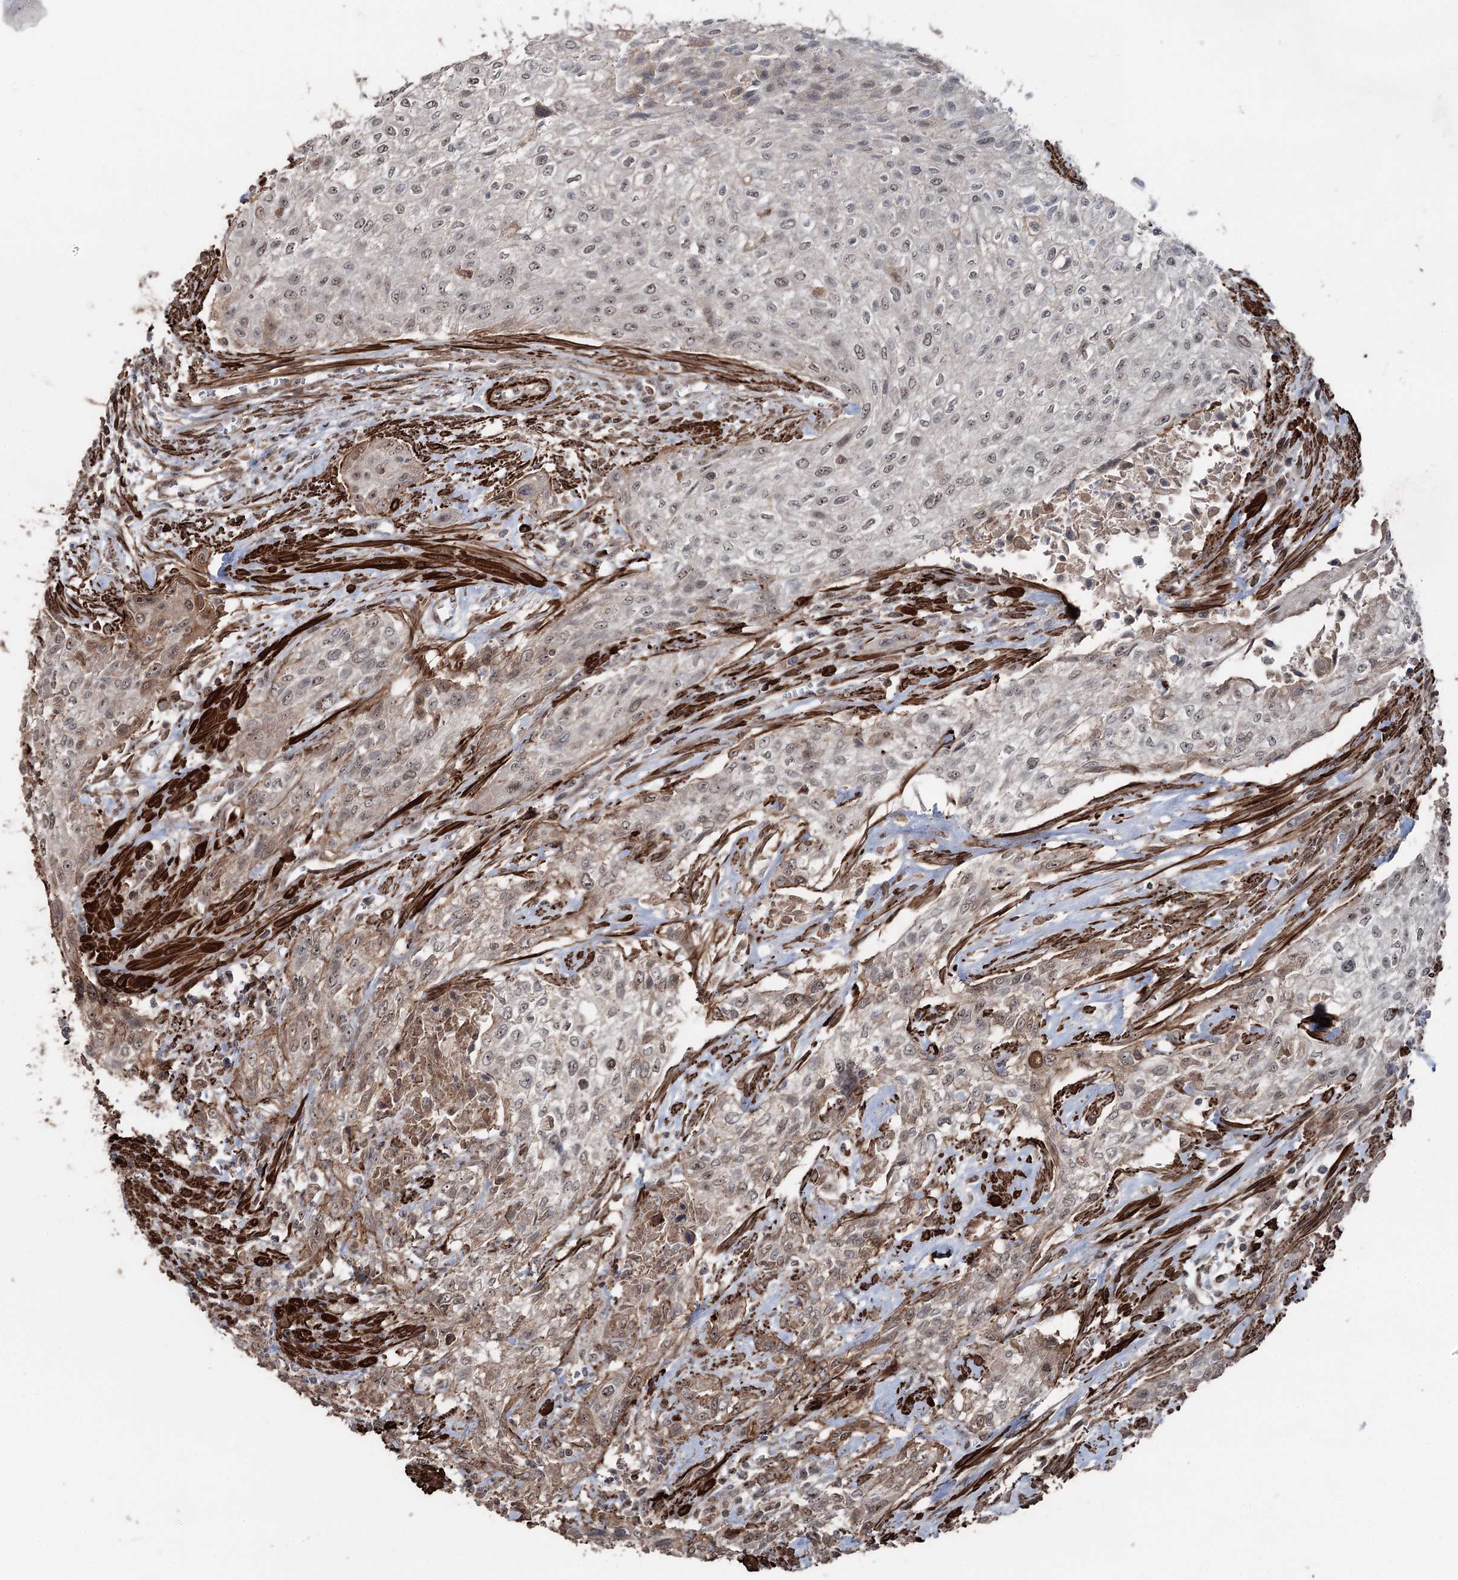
{"staining": {"intensity": "weak", "quantity": "<25%", "location": "cytoplasmic/membranous,nuclear"}, "tissue": "urothelial cancer", "cell_type": "Tumor cells", "image_type": "cancer", "snomed": [{"axis": "morphology", "description": "Urothelial carcinoma, High grade"}, {"axis": "topography", "description": "Urinary bladder"}], "caption": "Human urothelial cancer stained for a protein using IHC demonstrates no expression in tumor cells.", "gene": "CCDC82", "patient": {"sex": "male", "age": 35}}